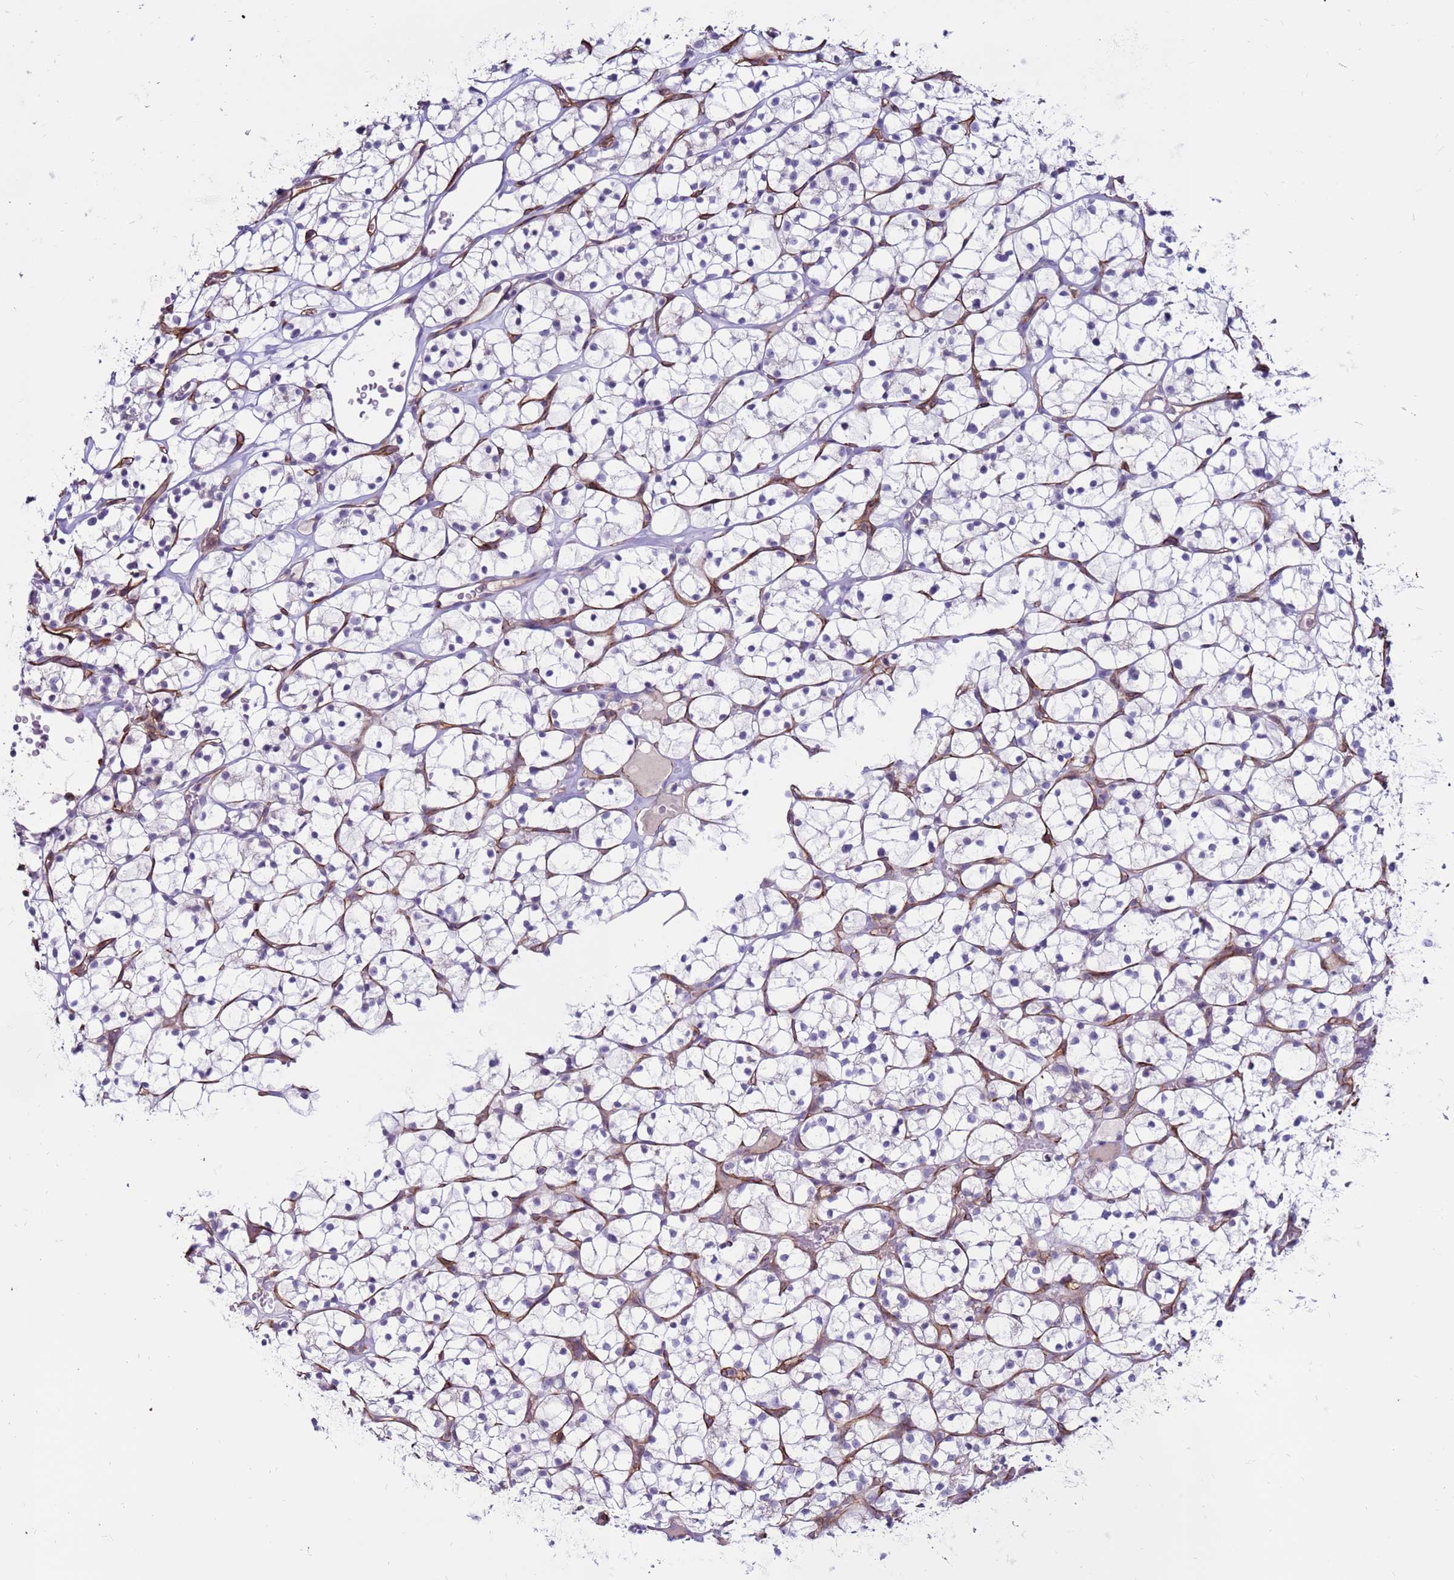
{"staining": {"intensity": "negative", "quantity": "none", "location": "none"}, "tissue": "renal cancer", "cell_type": "Tumor cells", "image_type": "cancer", "snomed": [{"axis": "morphology", "description": "Adenocarcinoma, NOS"}, {"axis": "topography", "description": "Kidney"}], "caption": "A high-resolution image shows IHC staining of renal cancer (adenocarcinoma), which displays no significant staining in tumor cells. The staining was performed using DAB (3,3'-diaminobenzidine) to visualize the protein expression in brown, while the nuclei were stained in blue with hematoxylin (Magnification: 20x).", "gene": "CLEC4M", "patient": {"sex": "female", "age": 64}}